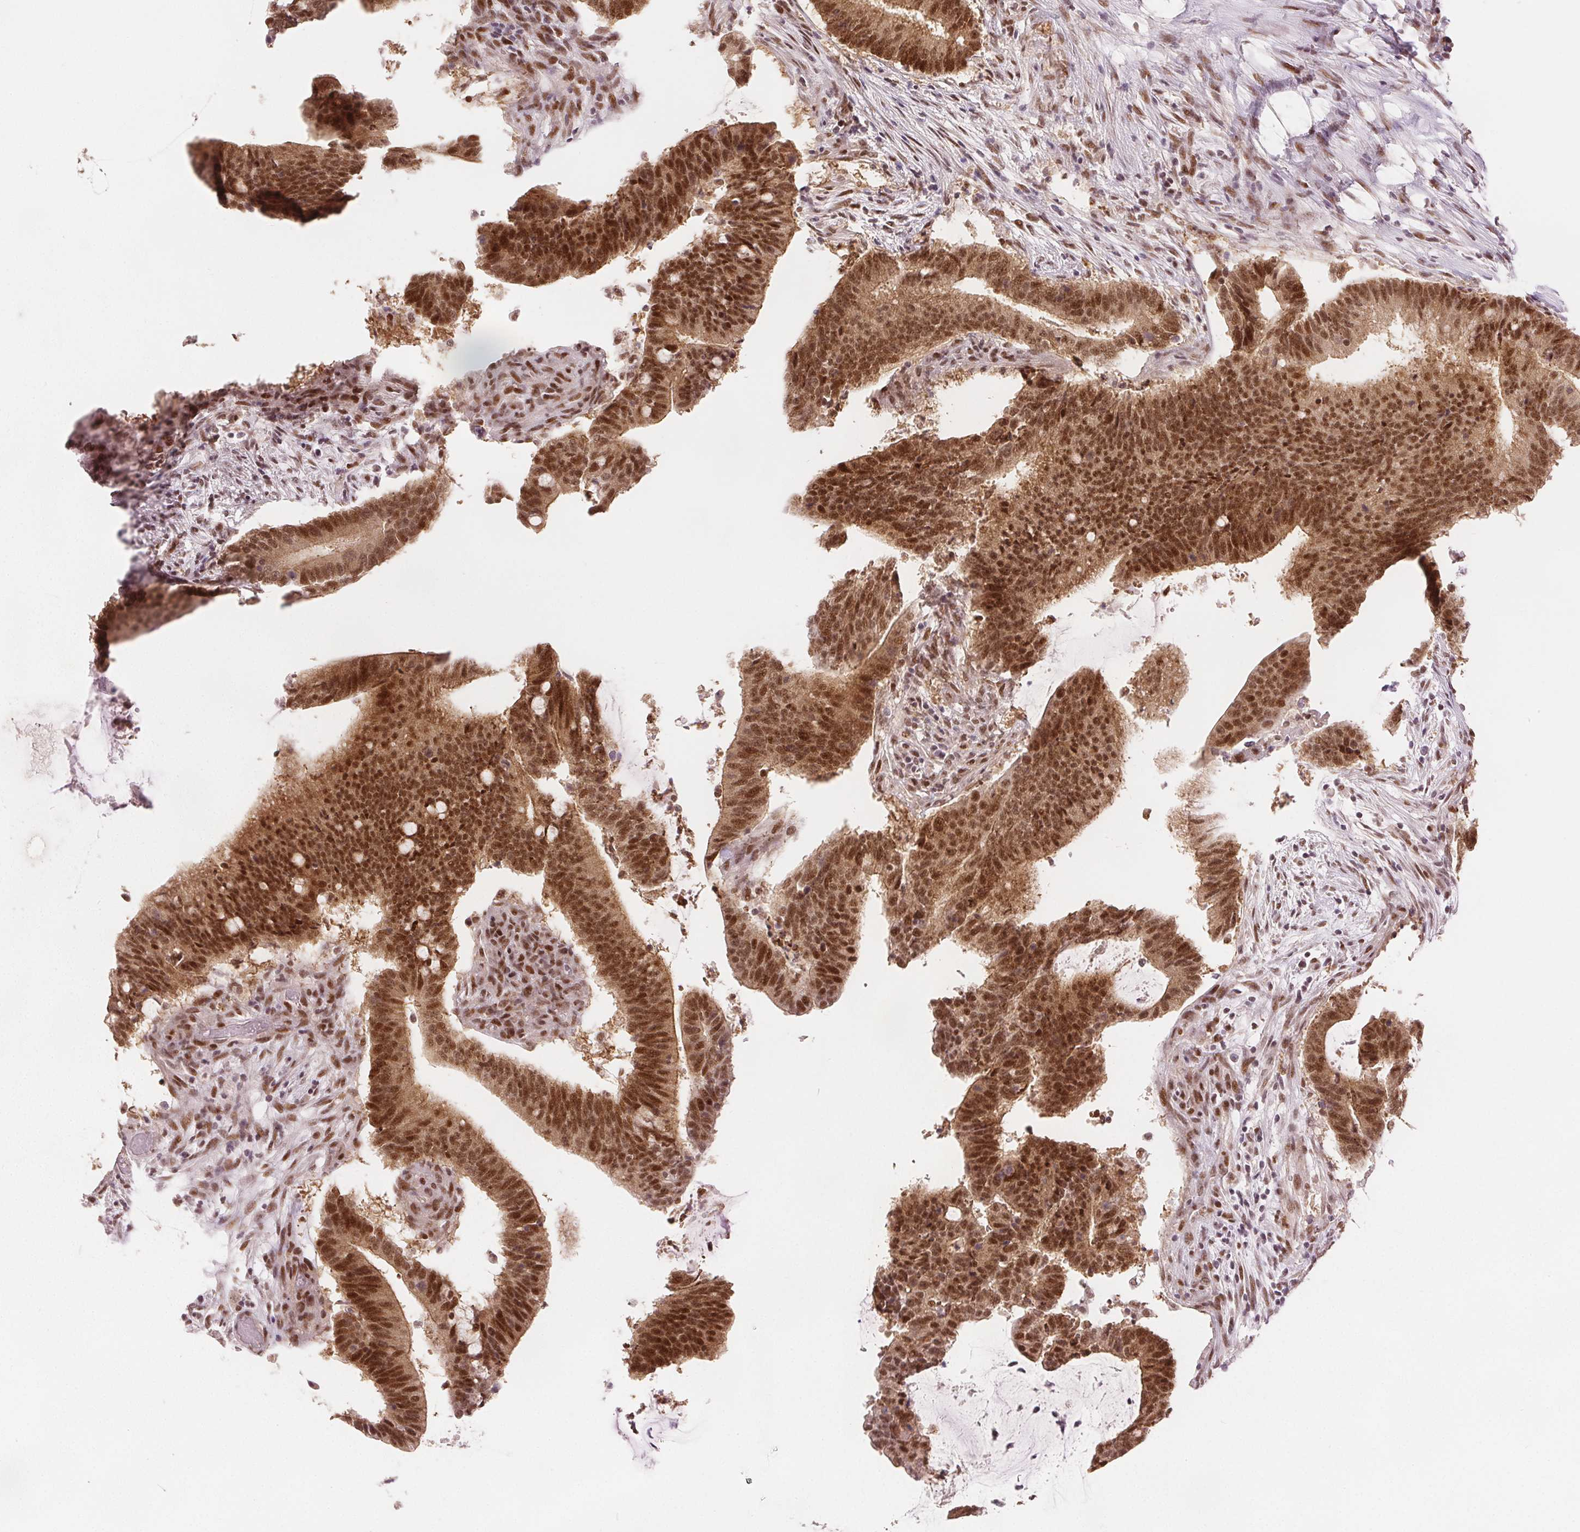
{"staining": {"intensity": "moderate", "quantity": ">75%", "location": "nuclear"}, "tissue": "colorectal cancer", "cell_type": "Tumor cells", "image_type": "cancer", "snomed": [{"axis": "morphology", "description": "Adenocarcinoma, NOS"}, {"axis": "topography", "description": "Colon"}], "caption": "Immunohistochemical staining of colorectal cancer shows medium levels of moderate nuclear protein expression in approximately >75% of tumor cells. (DAB (3,3'-diaminobenzidine) = brown stain, brightfield microscopy at high magnification).", "gene": "ZNF703", "patient": {"sex": "female", "age": 43}}